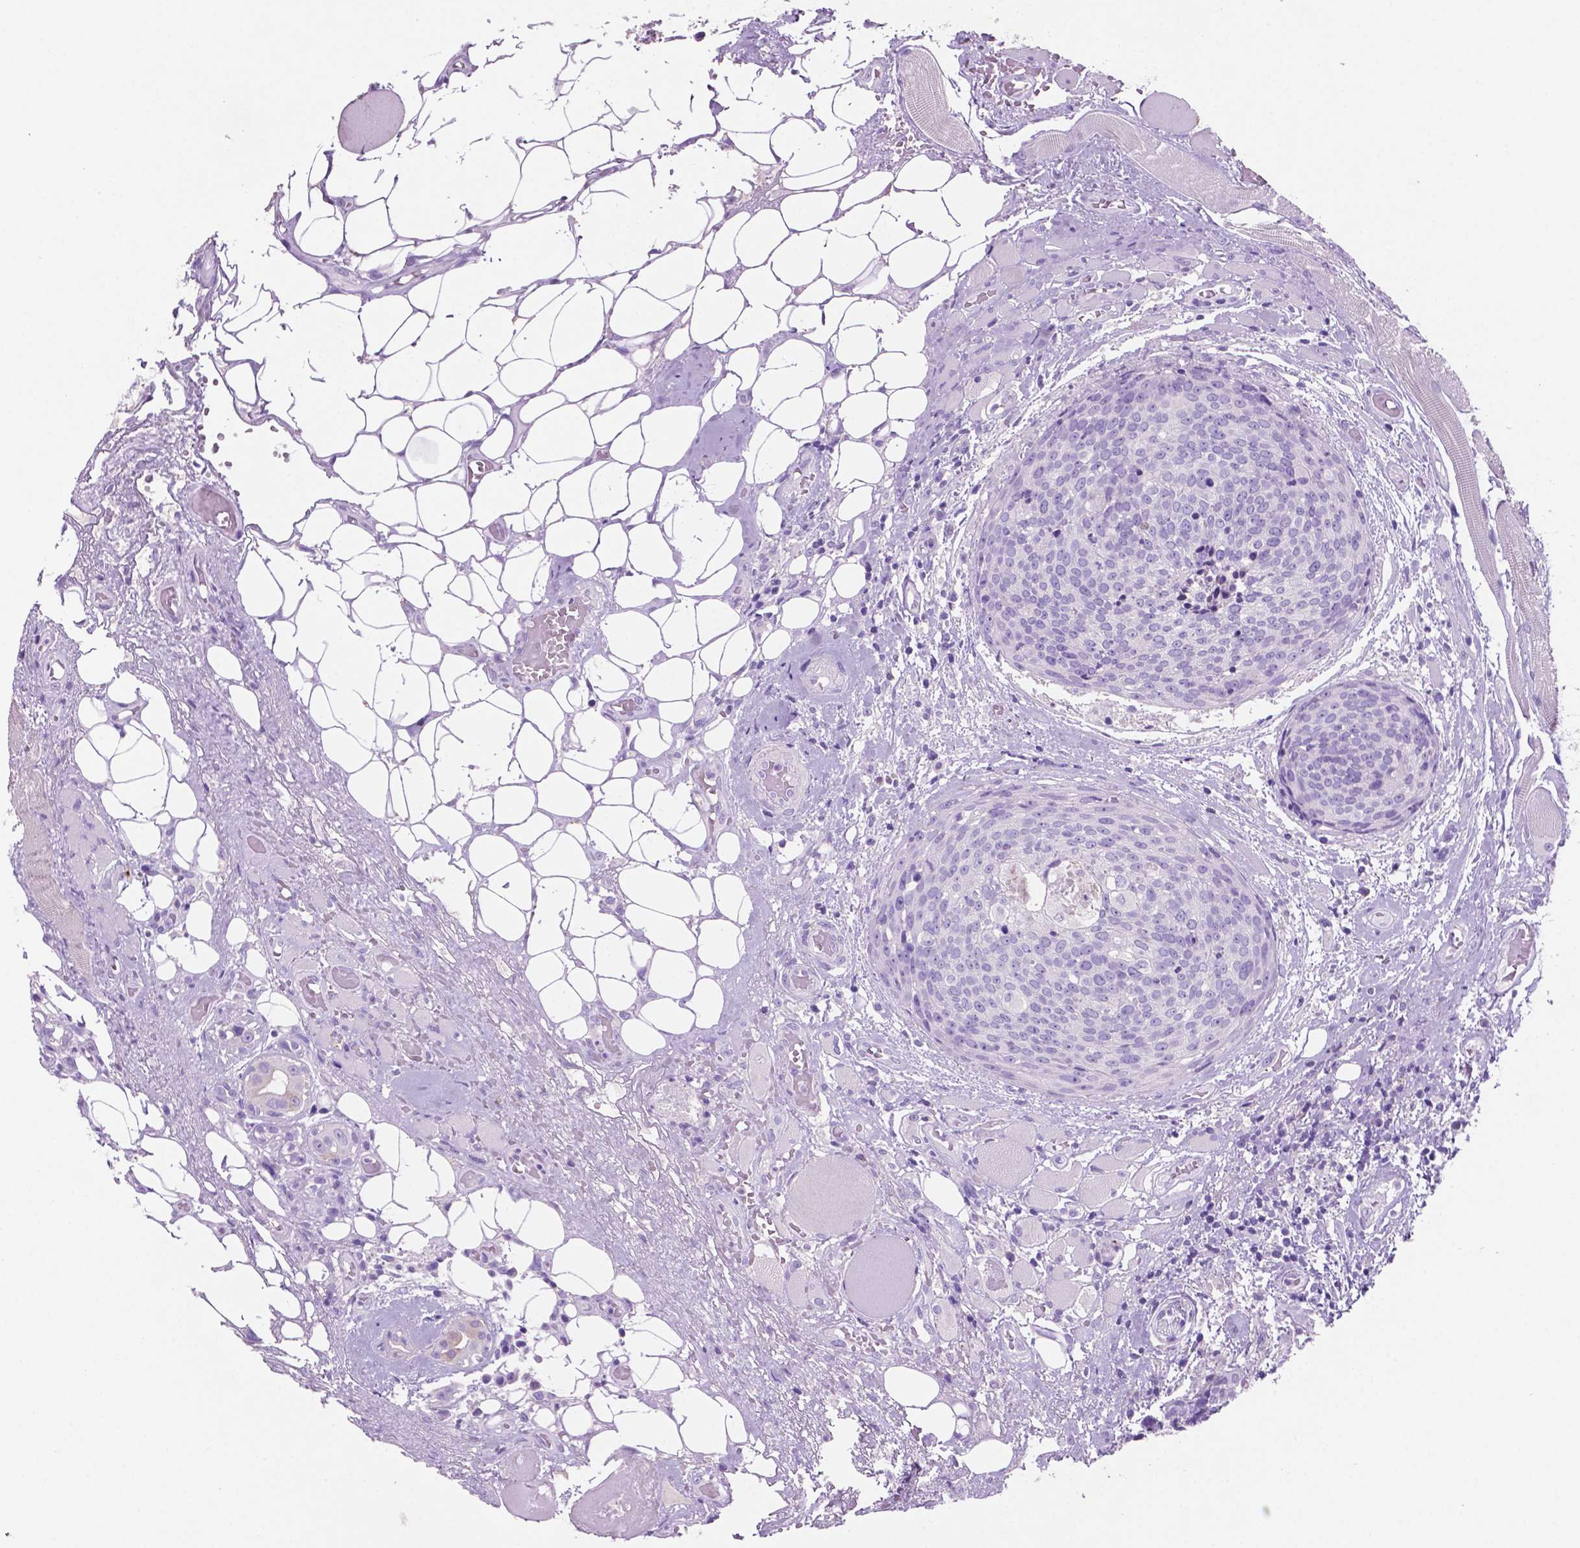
{"staining": {"intensity": "negative", "quantity": "none", "location": "none"}, "tissue": "head and neck cancer", "cell_type": "Tumor cells", "image_type": "cancer", "snomed": [{"axis": "morphology", "description": "Squamous cell carcinoma, NOS"}, {"axis": "topography", "description": "Oral tissue"}, {"axis": "topography", "description": "Head-Neck"}], "caption": "IHC of human head and neck cancer (squamous cell carcinoma) demonstrates no positivity in tumor cells.", "gene": "POU4F1", "patient": {"sex": "male", "age": 64}}